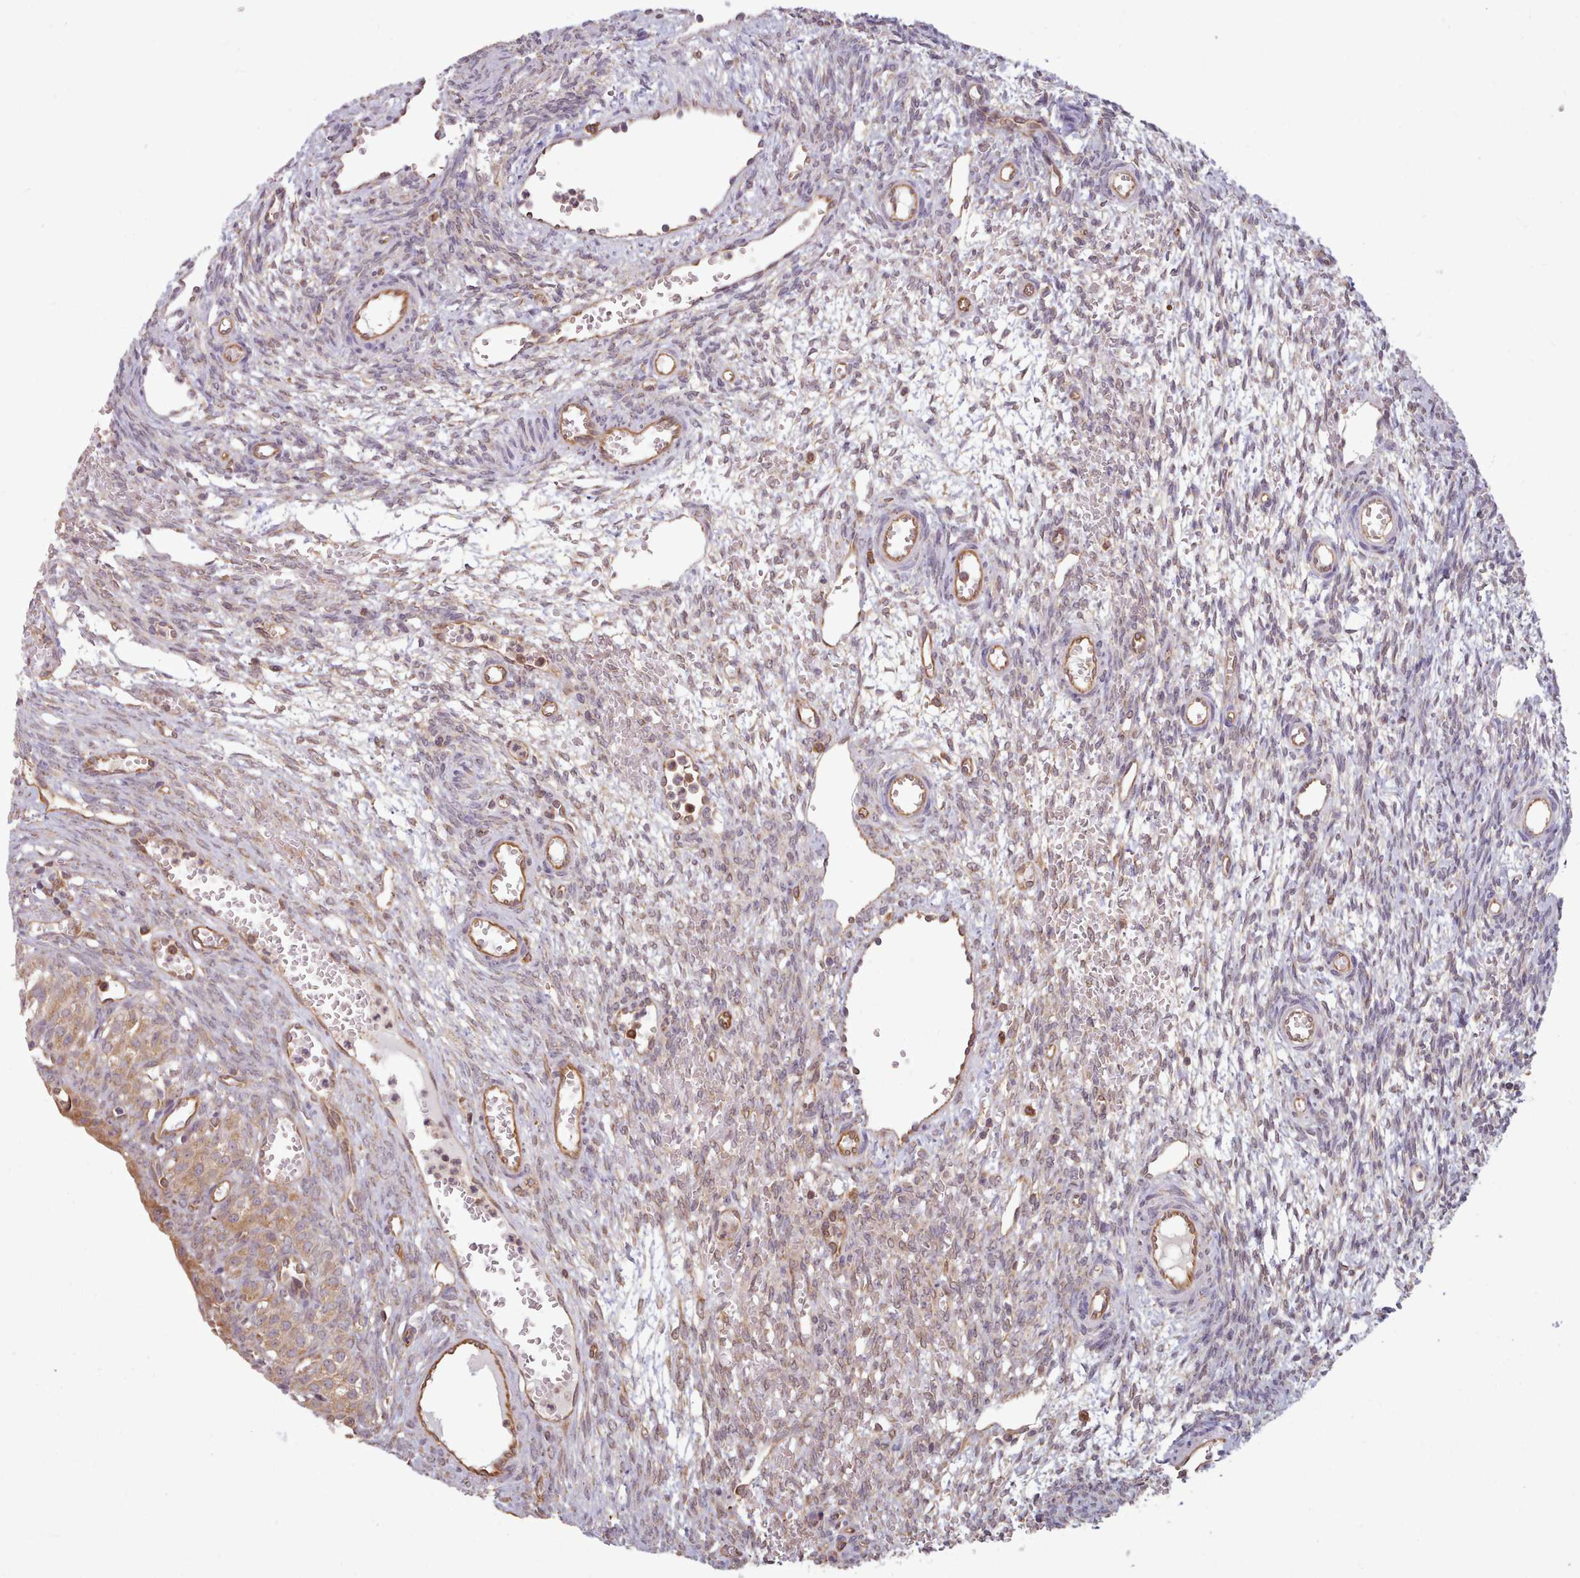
{"staining": {"intensity": "moderate", "quantity": "25%-75%", "location": "cytoplasmic/membranous"}, "tissue": "ovary", "cell_type": "Ovarian stroma cells", "image_type": "normal", "snomed": [{"axis": "morphology", "description": "Normal tissue, NOS"}, {"axis": "topography", "description": "Ovary"}], "caption": "Human ovary stained for a protein (brown) demonstrates moderate cytoplasmic/membranous positive expression in approximately 25%-75% of ovarian stroma cells.", "gene": "CRYBG1", "patient": {"sex": "female", "age": 39}}